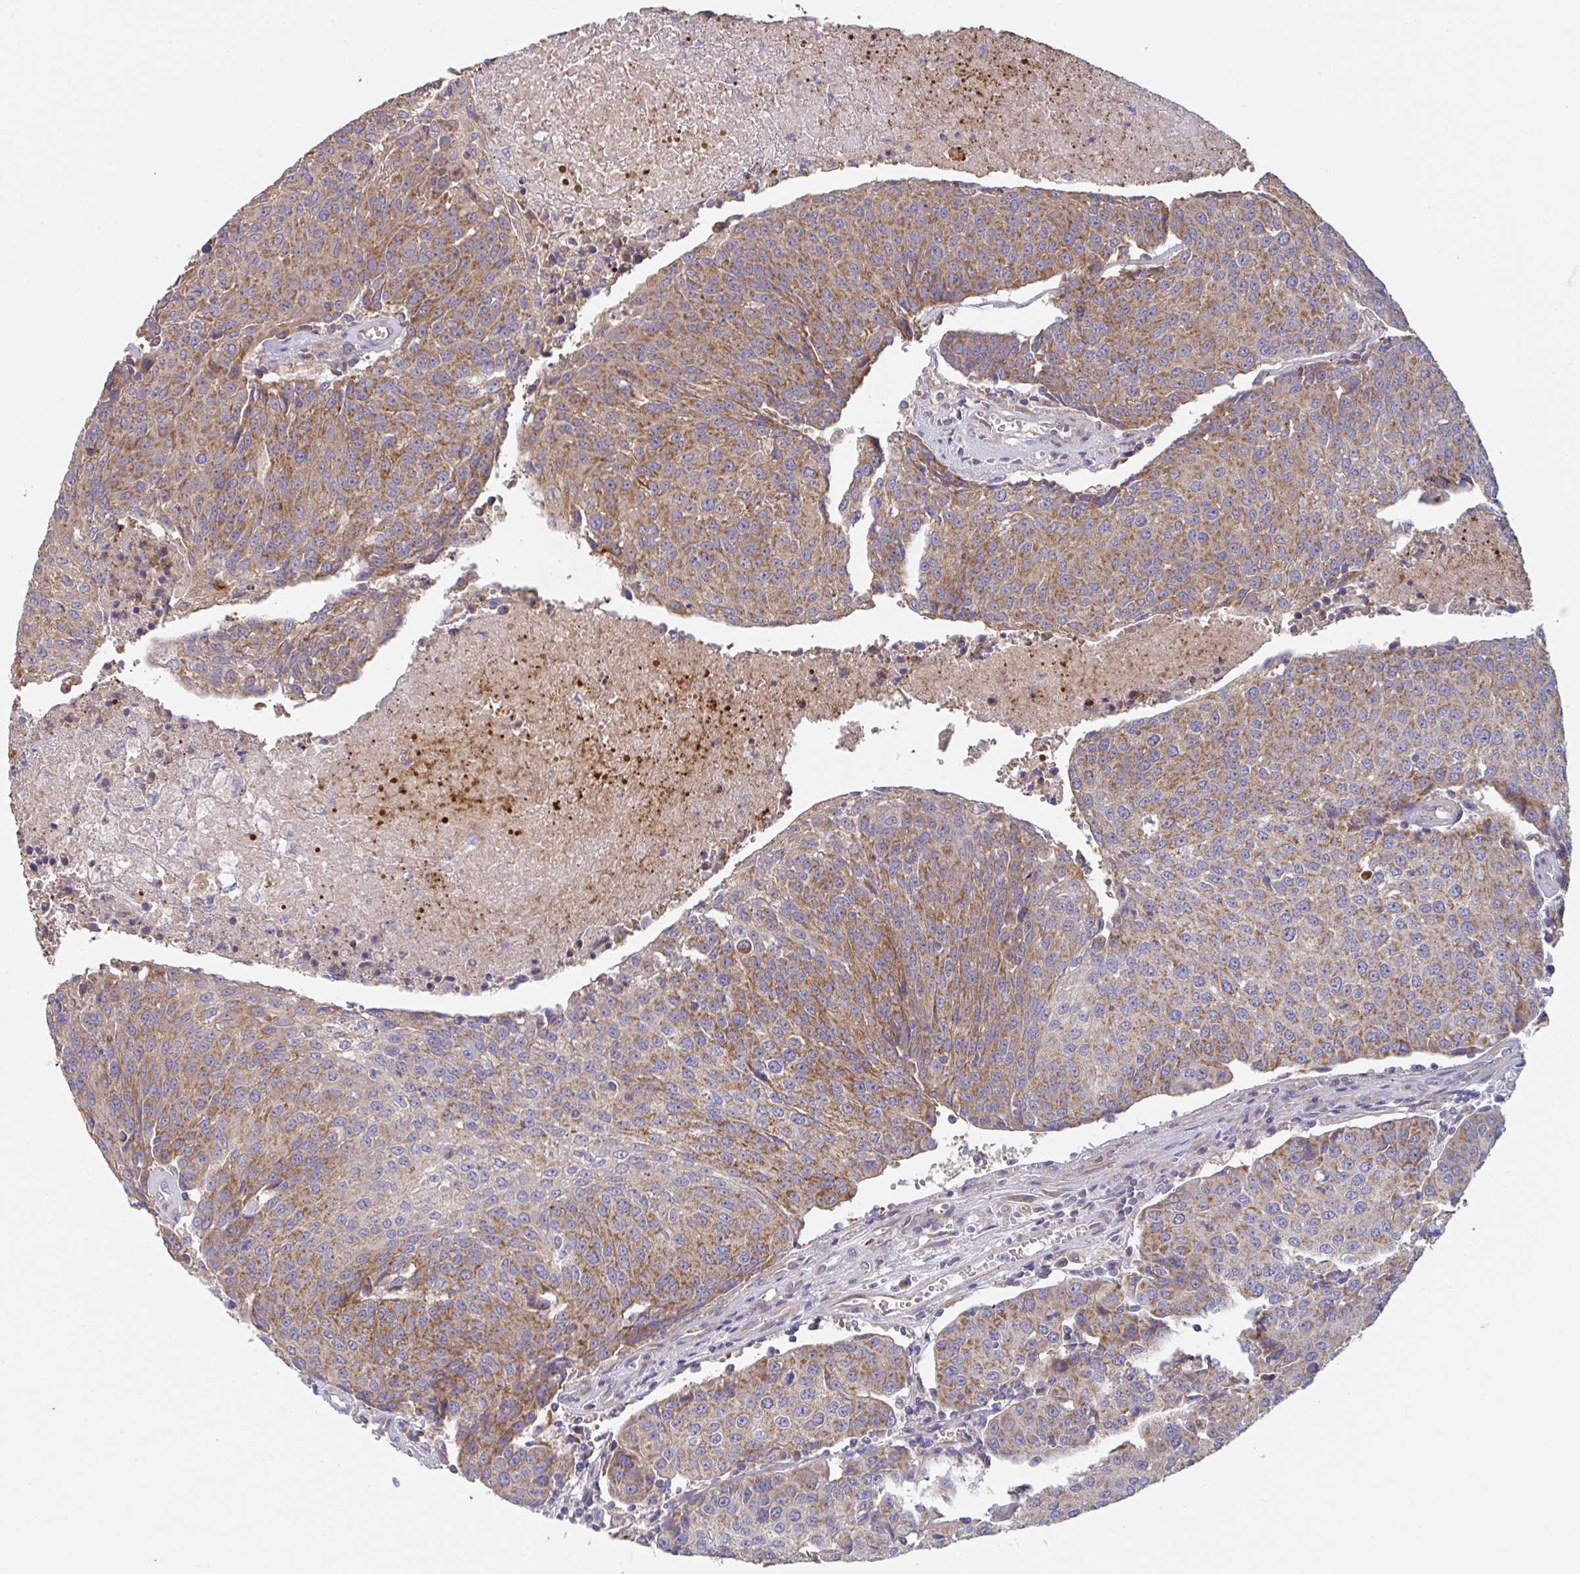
{"staining": {"intensity": "moderate", "quantity": ">75%", "location": "cytoplasmic/membranous"}, "tissue": "urothelial cancer", "cell_type": "Tumor cells", "image_type": "cancer", "snomed": [{"axis": "morphology", "description": "Urothelial carcinoma, High grade"}, {"axis": "topography", "description": "Urinary bladder"}], "caption": "DAB (3,3'-diaminobenzidine) immunohistochemical staining of urothelial cancer reveals moderate cytoplasmic/membranous protein staining in approximately >75% of tumor cells.", "gene": "MRPS2", "patient": {"sex": "female", "age": 85}}